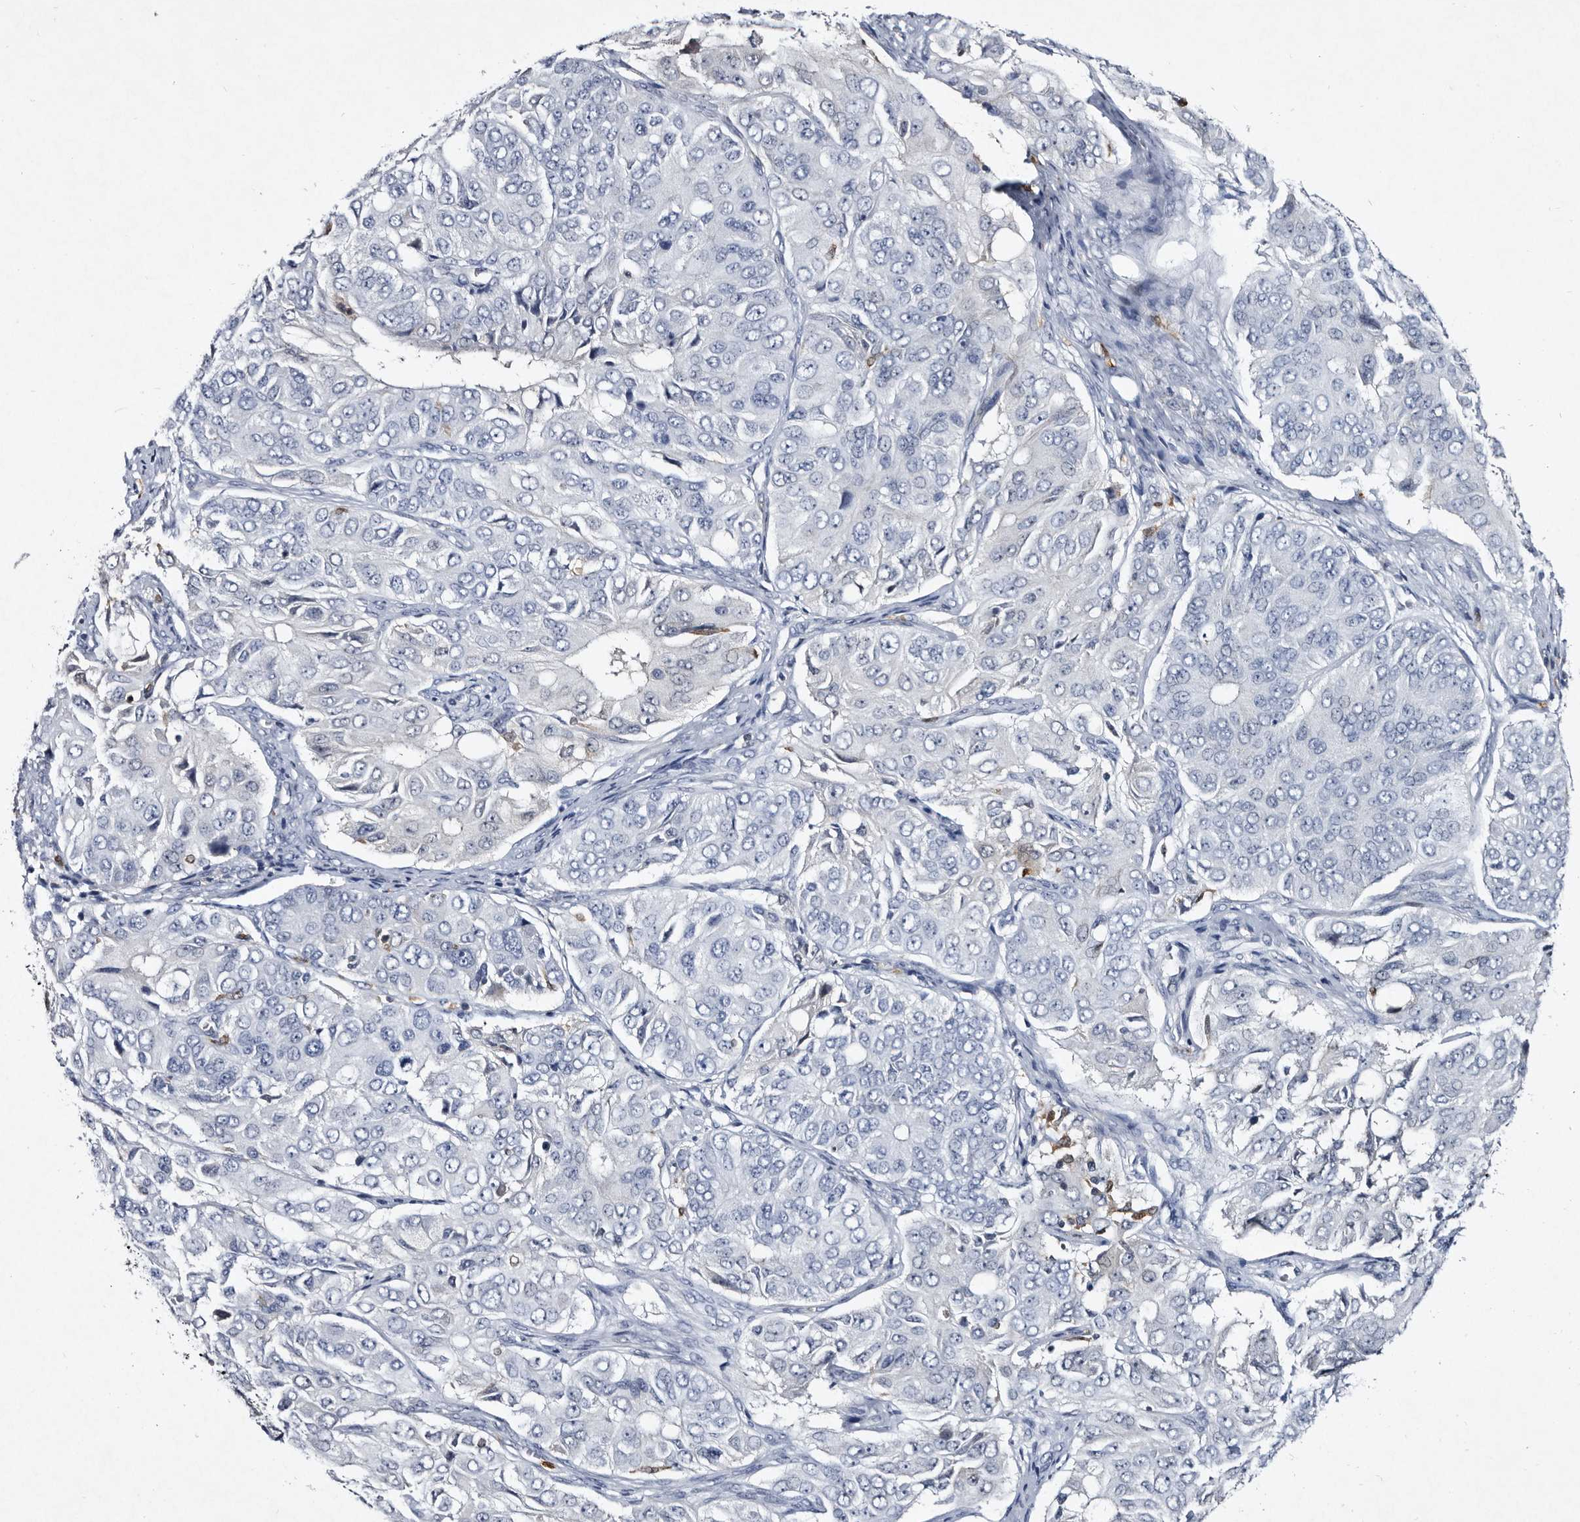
{"staining": {"intensity": "negative", "quantity": "none", "location": "none"}, "tissue": "ovarian cancer", "cell_type": "Tumor cells", "image_type": "cancer", "snomed": [{"axis": "morphology", "description": "Carcinoma, endometroid"}, {"axis": "topography", "description": "Ovary"}], "caption": "Immunohistochemical staining of ovarian cancer exhibits no significant staining in tumor cells. (DAB (3,3'-diaminobenzidine) IHC with hematoxylin counter stain).", "gene": "SERPINB8", "patient": {"sex": "female", "age": 51}}